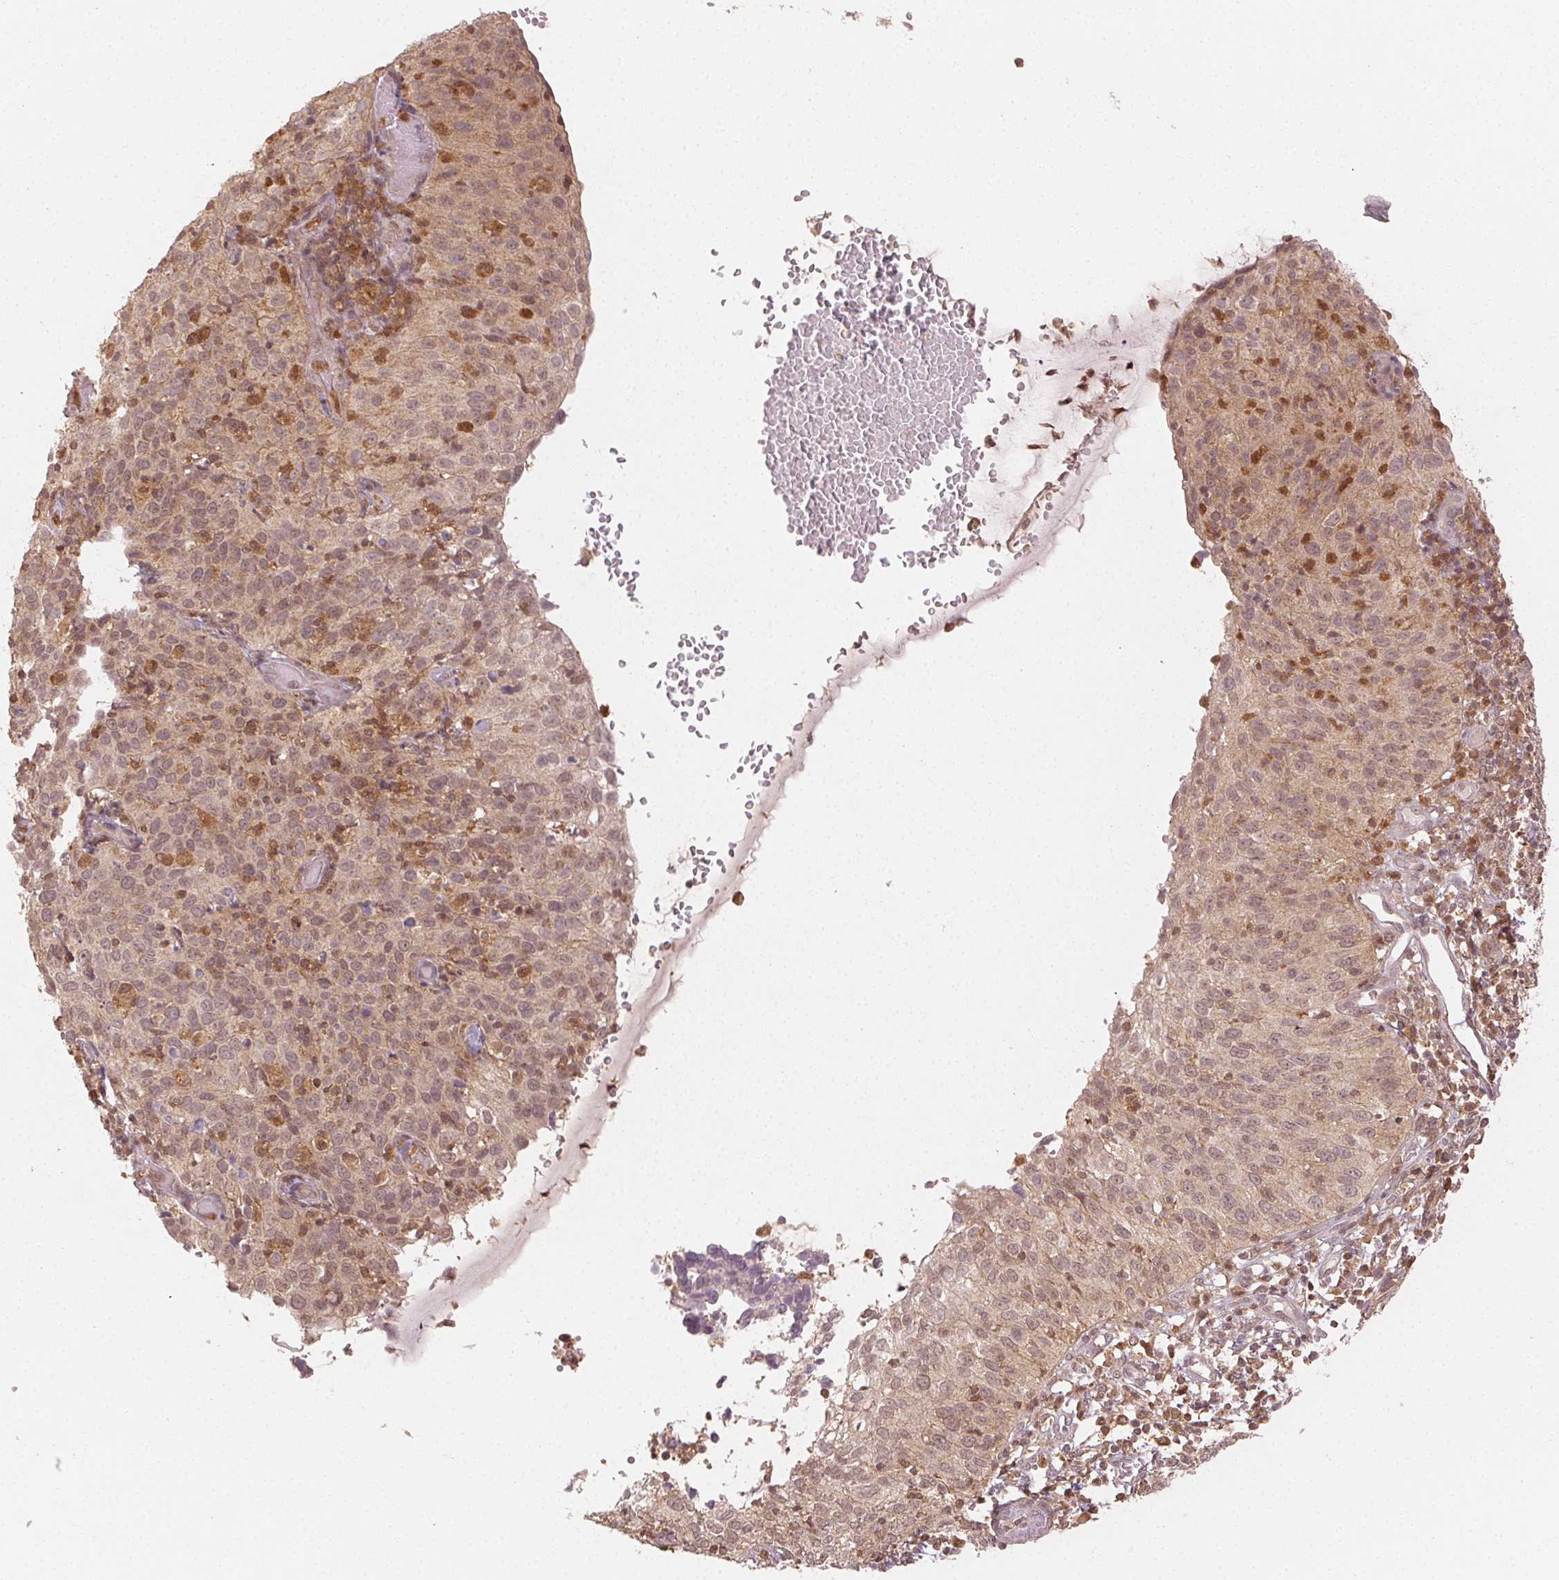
{"staining": {"intensity": "weak", "quantity": "<25%", "location": "cytoplasmic/membranous,nuclear"}, "tissue": "cervical cancer", "cell_type": "Tumor cells", "image_type": "cancer", "snomed": [{"axis": "morphology", "description": "Squamous cell carcinoma, NOS"}, {"axis": "topography", "description": "Cervix"}], "caption": "Immunohistochemical staining of human cervical cancer (squamous cell carcinoma) shows no significant staining in tumor cells.", "gene": "MAPK14", "patient": {"sex": "female", "age": 52}}